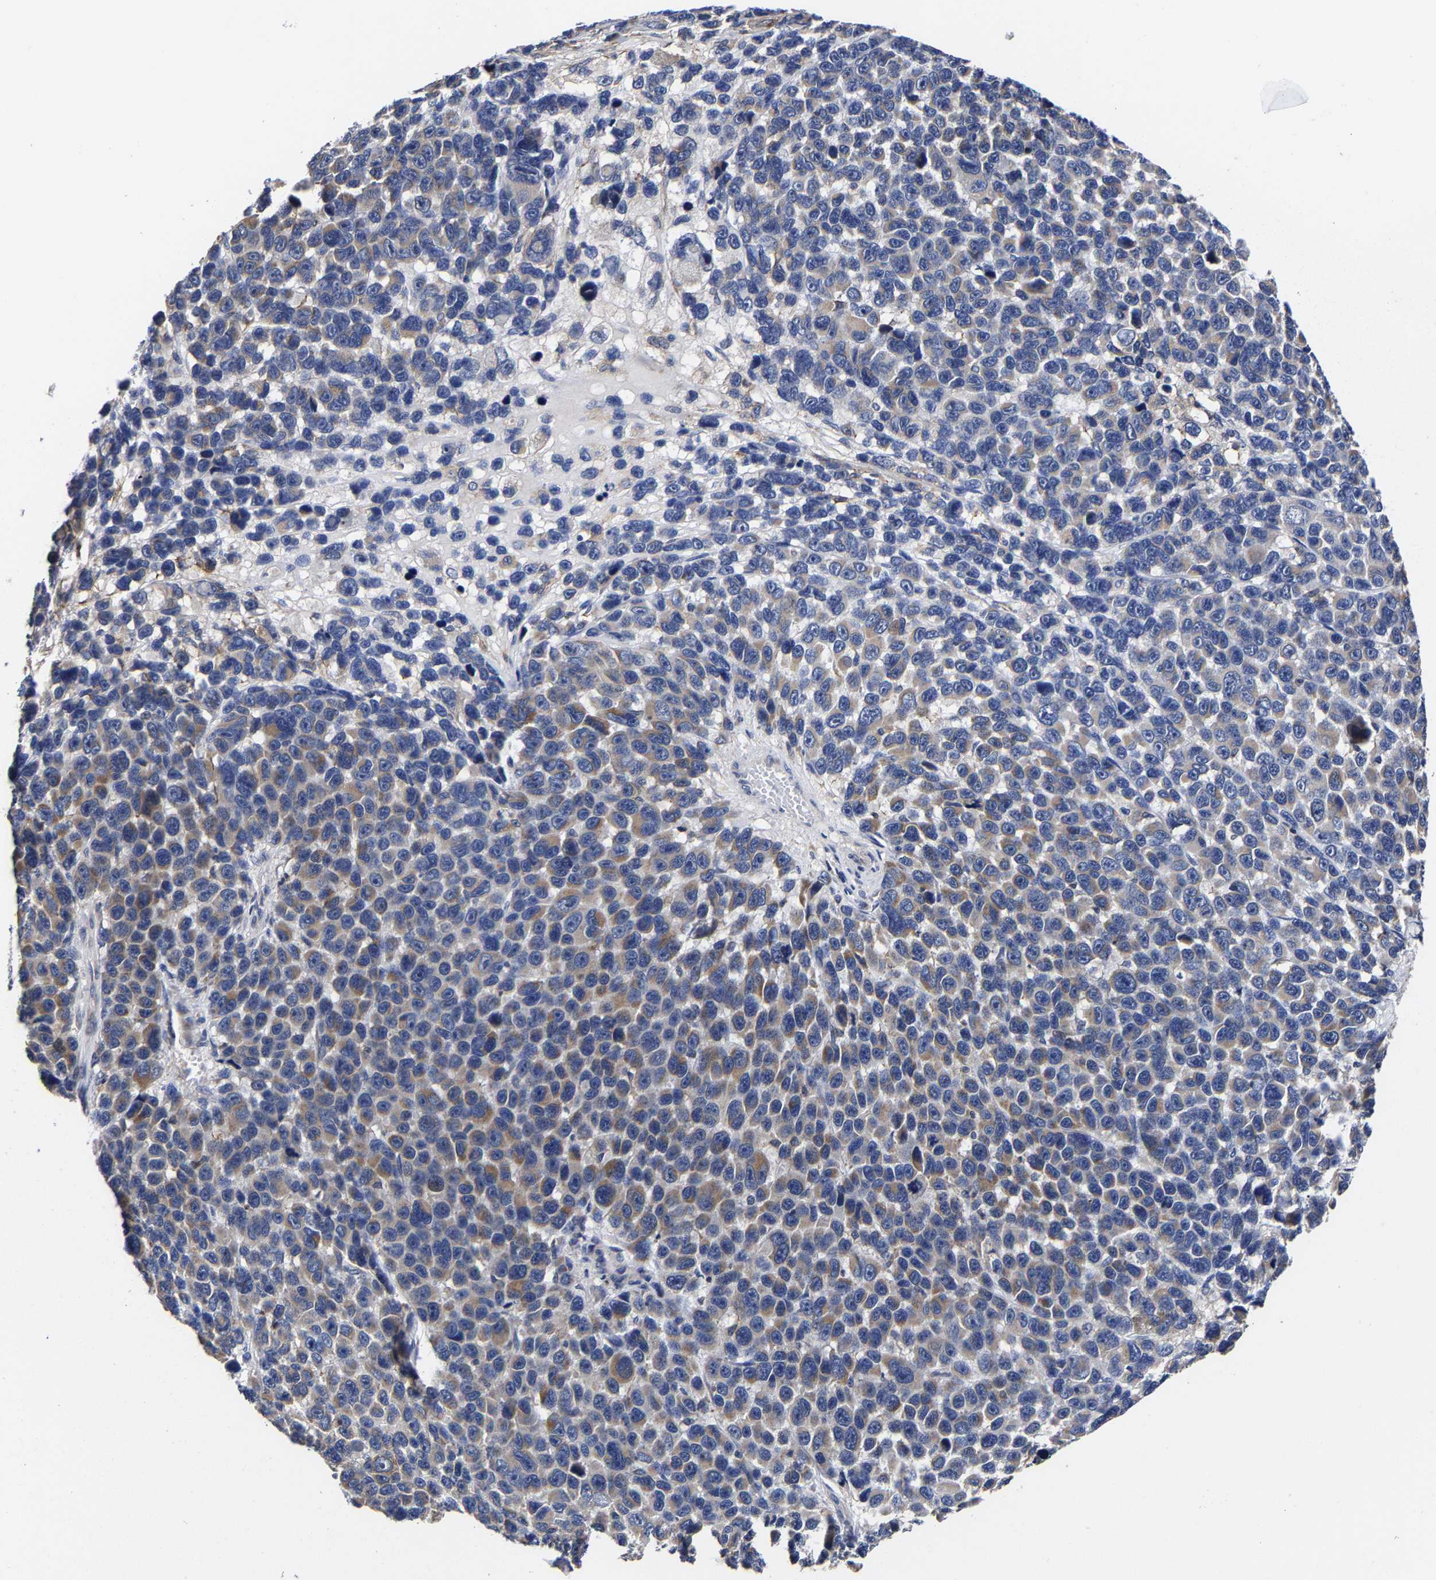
{"staining": {"intensity": "moderate", "quantity": "<25%", "location": "cytoplasmic/membranous"}, "tissue": "melanoma", "cell_type": "Tumor cells", "image_type": "cancer", "snomed": [{"axis": "morphology", "description": "Malignant melanoma, NOS"}, {"axis": "topography", "description": "Skin"}], "caption": "A high-resolution image shows immunohistochemistry staining of melanoma, which reveals moderate cytoplasmic/membranous expression in about <25% of tumor cells. Nuclei are stained in blue.", "gene": "AASS", "patient": {"sex": "male", "age": 53}}